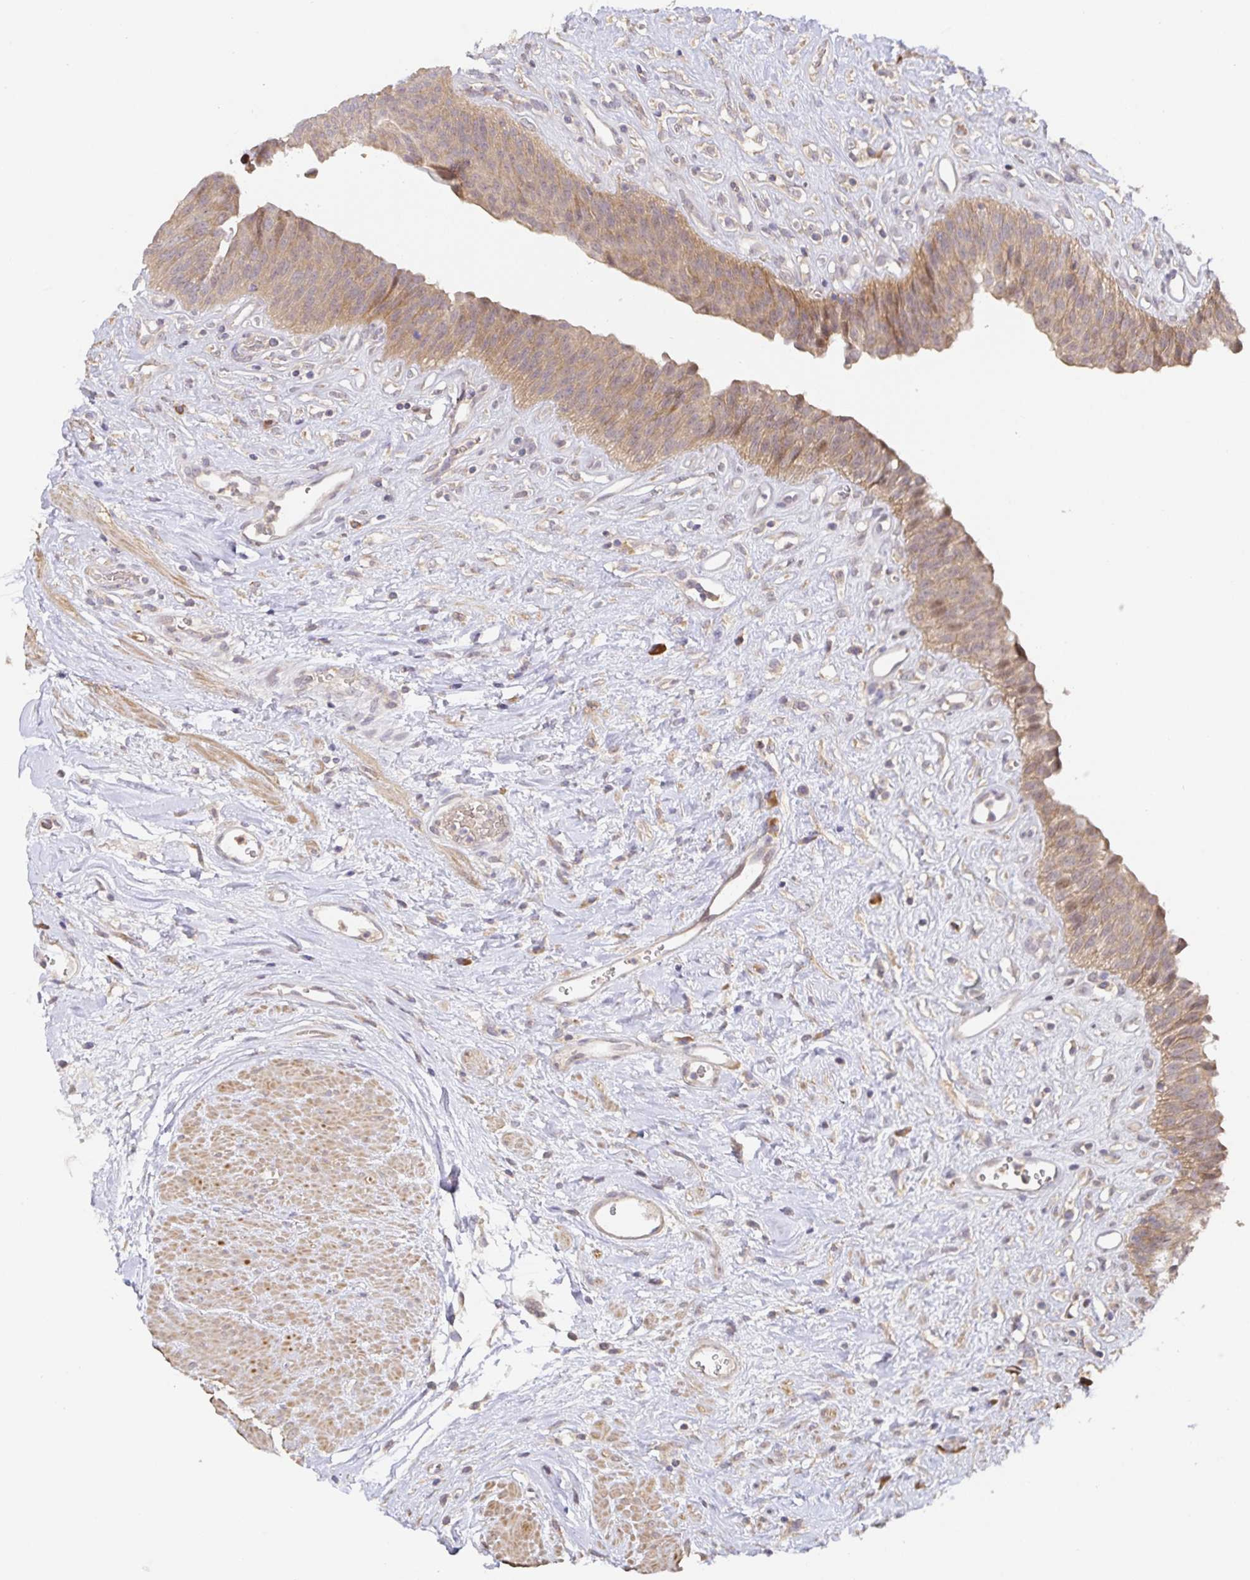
{"staining": {"intensity": "moderate", "quantity": ">75%", "location": "cytoplasmic/membranous"}, "tissue": "urinary bladder", "cell_type": "Urothelial cells", "image_type": "normal", "snomed": [{"axis": "morphology", "description": "Normal tissue, NOS"}, {"axis": "topography", "description": "Urinary bladder"}], "caption": "Moderate cytoplasmic/membranous positivity for a protein is seen in about >75% of urothelial cells of benign urinary bladder using IHC.", "gene": "ZDHHC11B", "patient": {"sex": "female", "age": 56}}